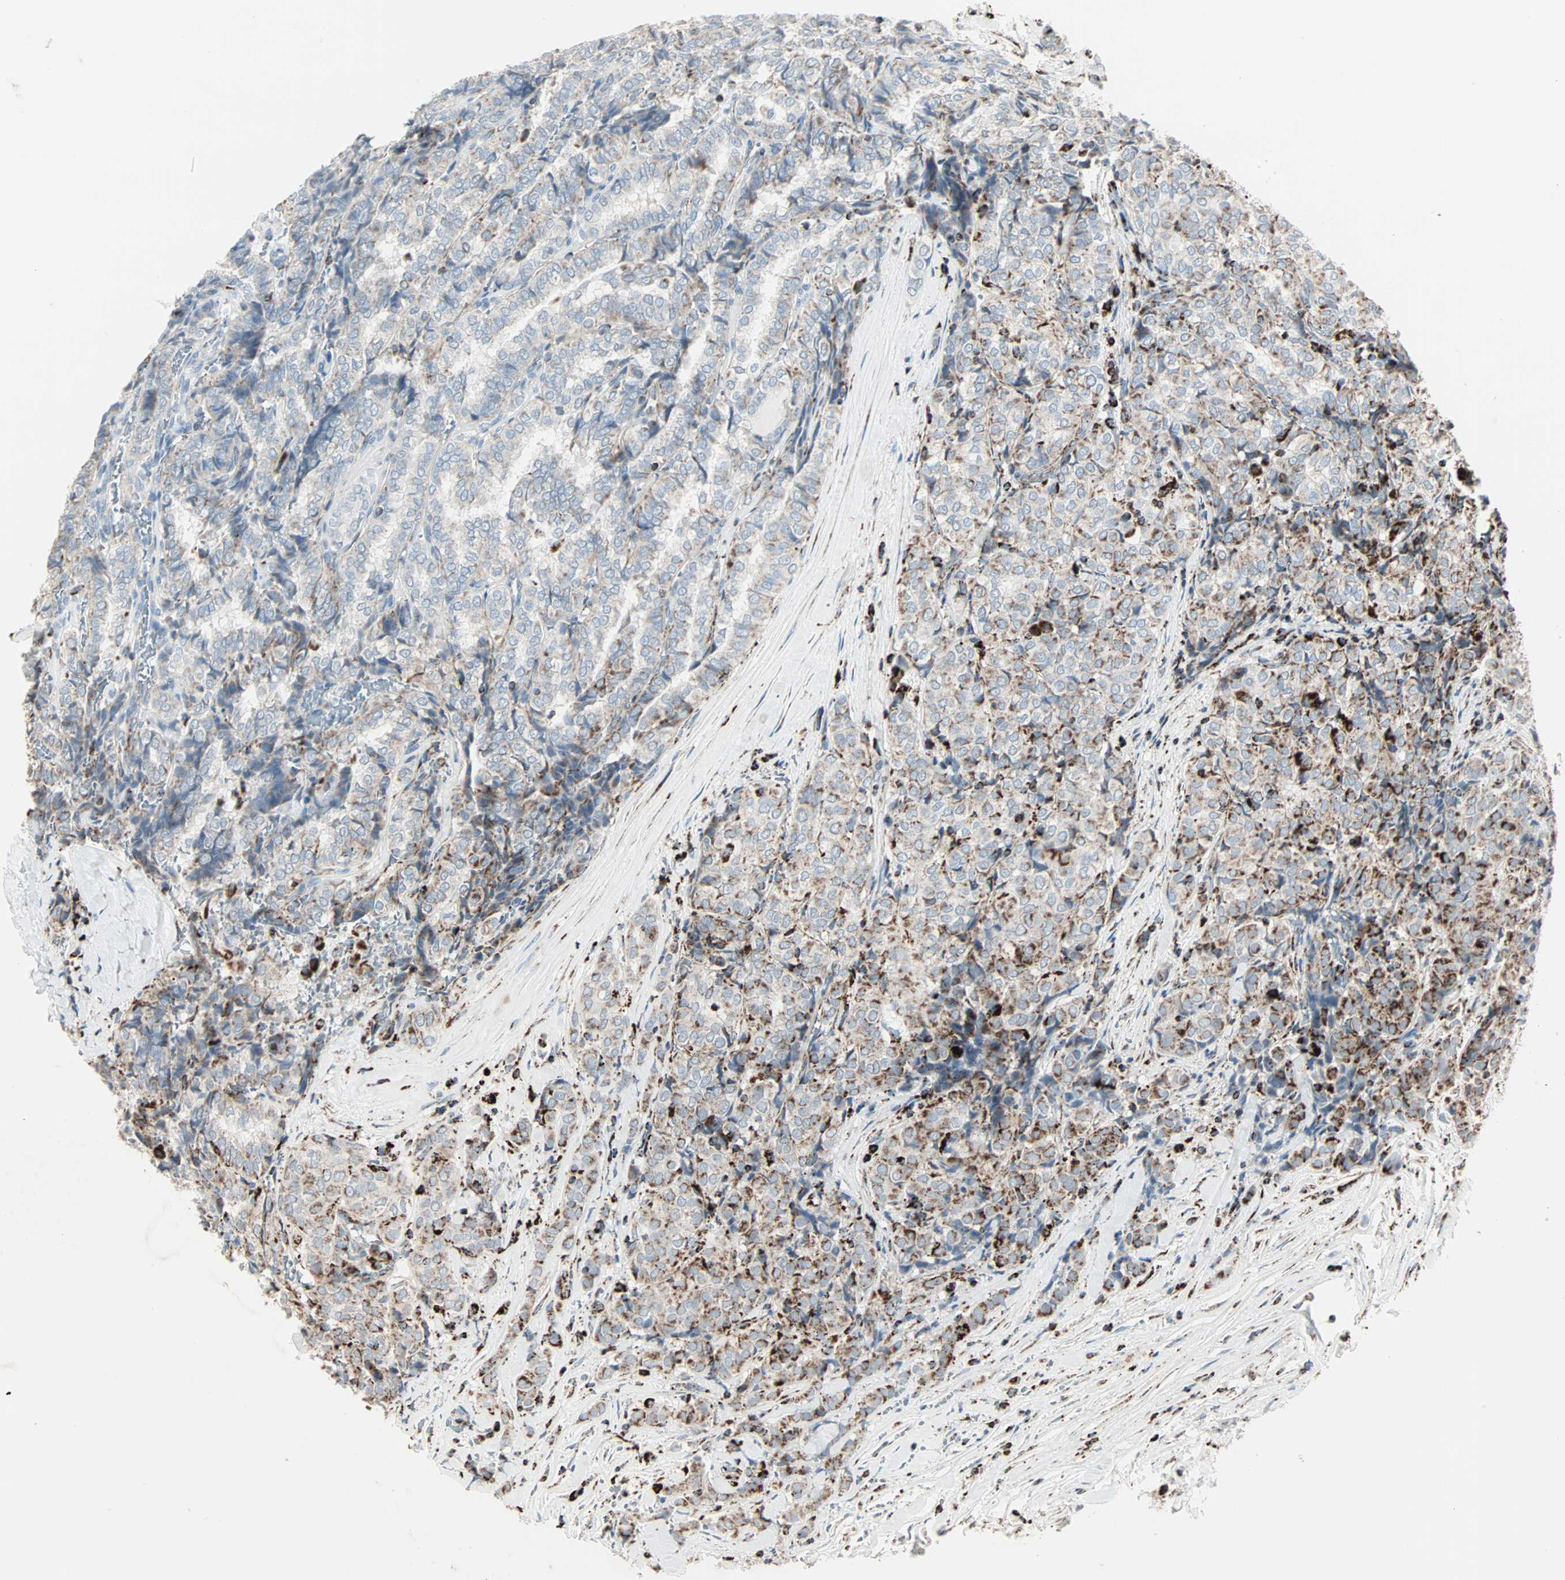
{"staining": {"intensity": "moderate", "quantity": "<25%", "location": "cytoplasmic/membranous"}, "tissue": "thyroid cancer", "cell_type": "Tumor cells", "image_type": "cancer", "snomed": [{"axis": "morphology", "description": "Normal tissue, NOS"}, {"axis": "morphology", "description": "Papillary adenocarcinoma, NOS"}, {"axis": "topography", "description": "Thyroid gland"}], "caption": "Immunohistochemistry (IHC) histopathology image of human thyroid cancer (papillary adenocarcinoma) stained for a protein (brown), which exhibits low levels of moderate cytoplasmic/membranous positivity in approximately <25% of tumor cells.", "gene": "IDH2", "patient": {"sex": "female", "age": 30}}